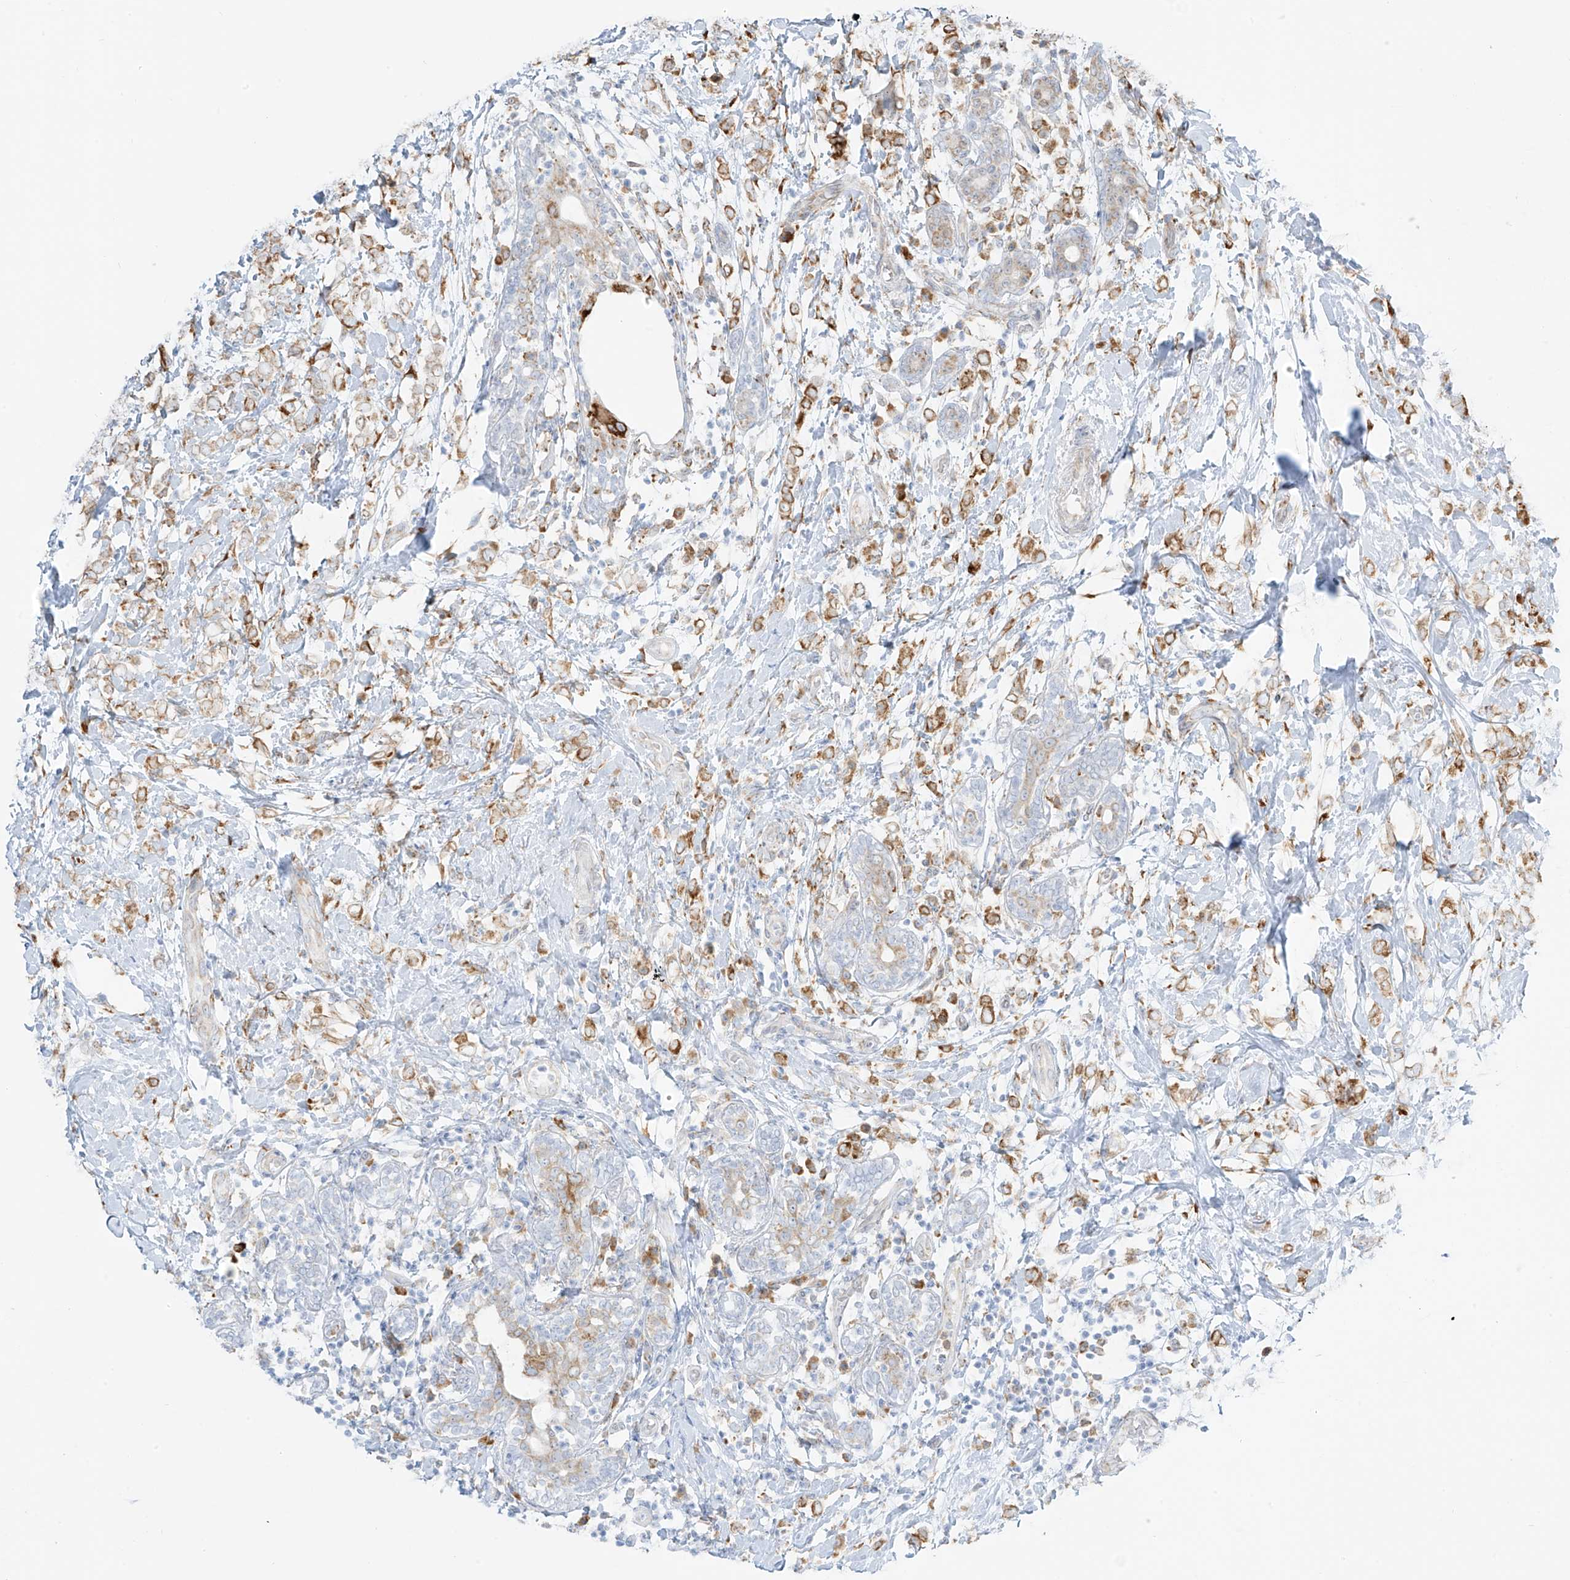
{"staining": {"intensity": "moderate", "quantity": ">75%", "location": "cytoplasmic/membranous"}, "tissue": "breast cancer", "cell_type": "Tumor cells", "image_type": "cancer", "snomed": [{"axis": "morphology", "description": "Normal tissue, NOS"}, {"axis": "morphology", "description": "Lobular carcinoma"}, {"axis": "topography", "description": "Breast"}], "caption": "An immunohistochemistry micrograph of neoplastic tissue is shown. Protein staining in brown labels moderate cytoplasmic/membranous positivity in lobular carcinoma (breast) within tumor cells.", "gene": "LRRC59", "patient": {"sex": "female", "age": 47}}